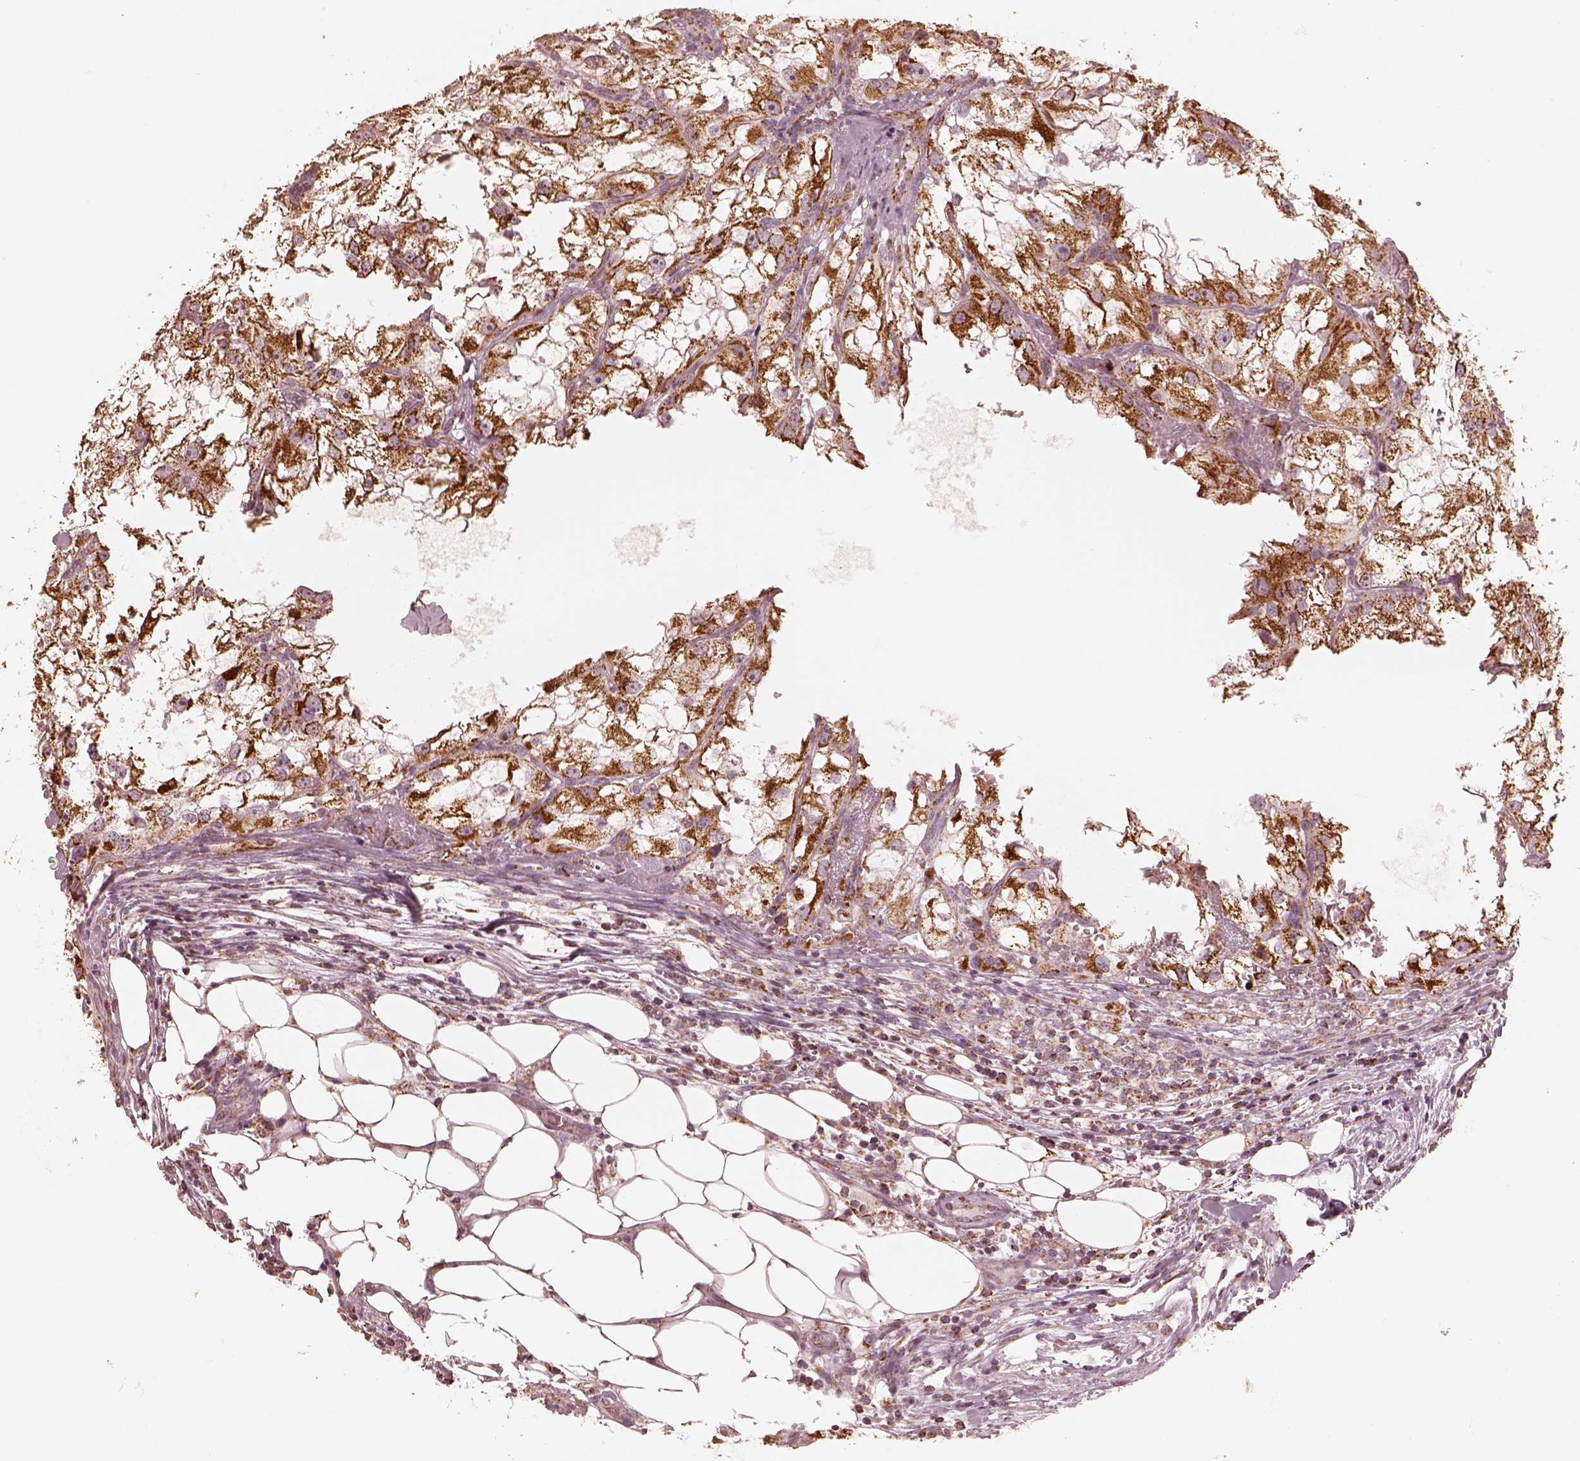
{"staining": {"intensity": "strong", "quantity": ">75%", "location": "cytoplasmic/membranous"}, "tissue": "renal cancer", "cell_type": "Tumor cells", "image_type": "cancer", "snomed": [{"axis": "morphology", "description": "Adenocarcinoma, NOS"}, {"axis": "topography", "description": "Kidney"}], "caption": "Brown immunohistochemical staining in human renal adenocarcinoma shows strong cytoplasmic/membranous staining in approximately >75% of tumor cells.", "gene": "ENTPD6", "patient": {"sex": "male", "age": 59}}